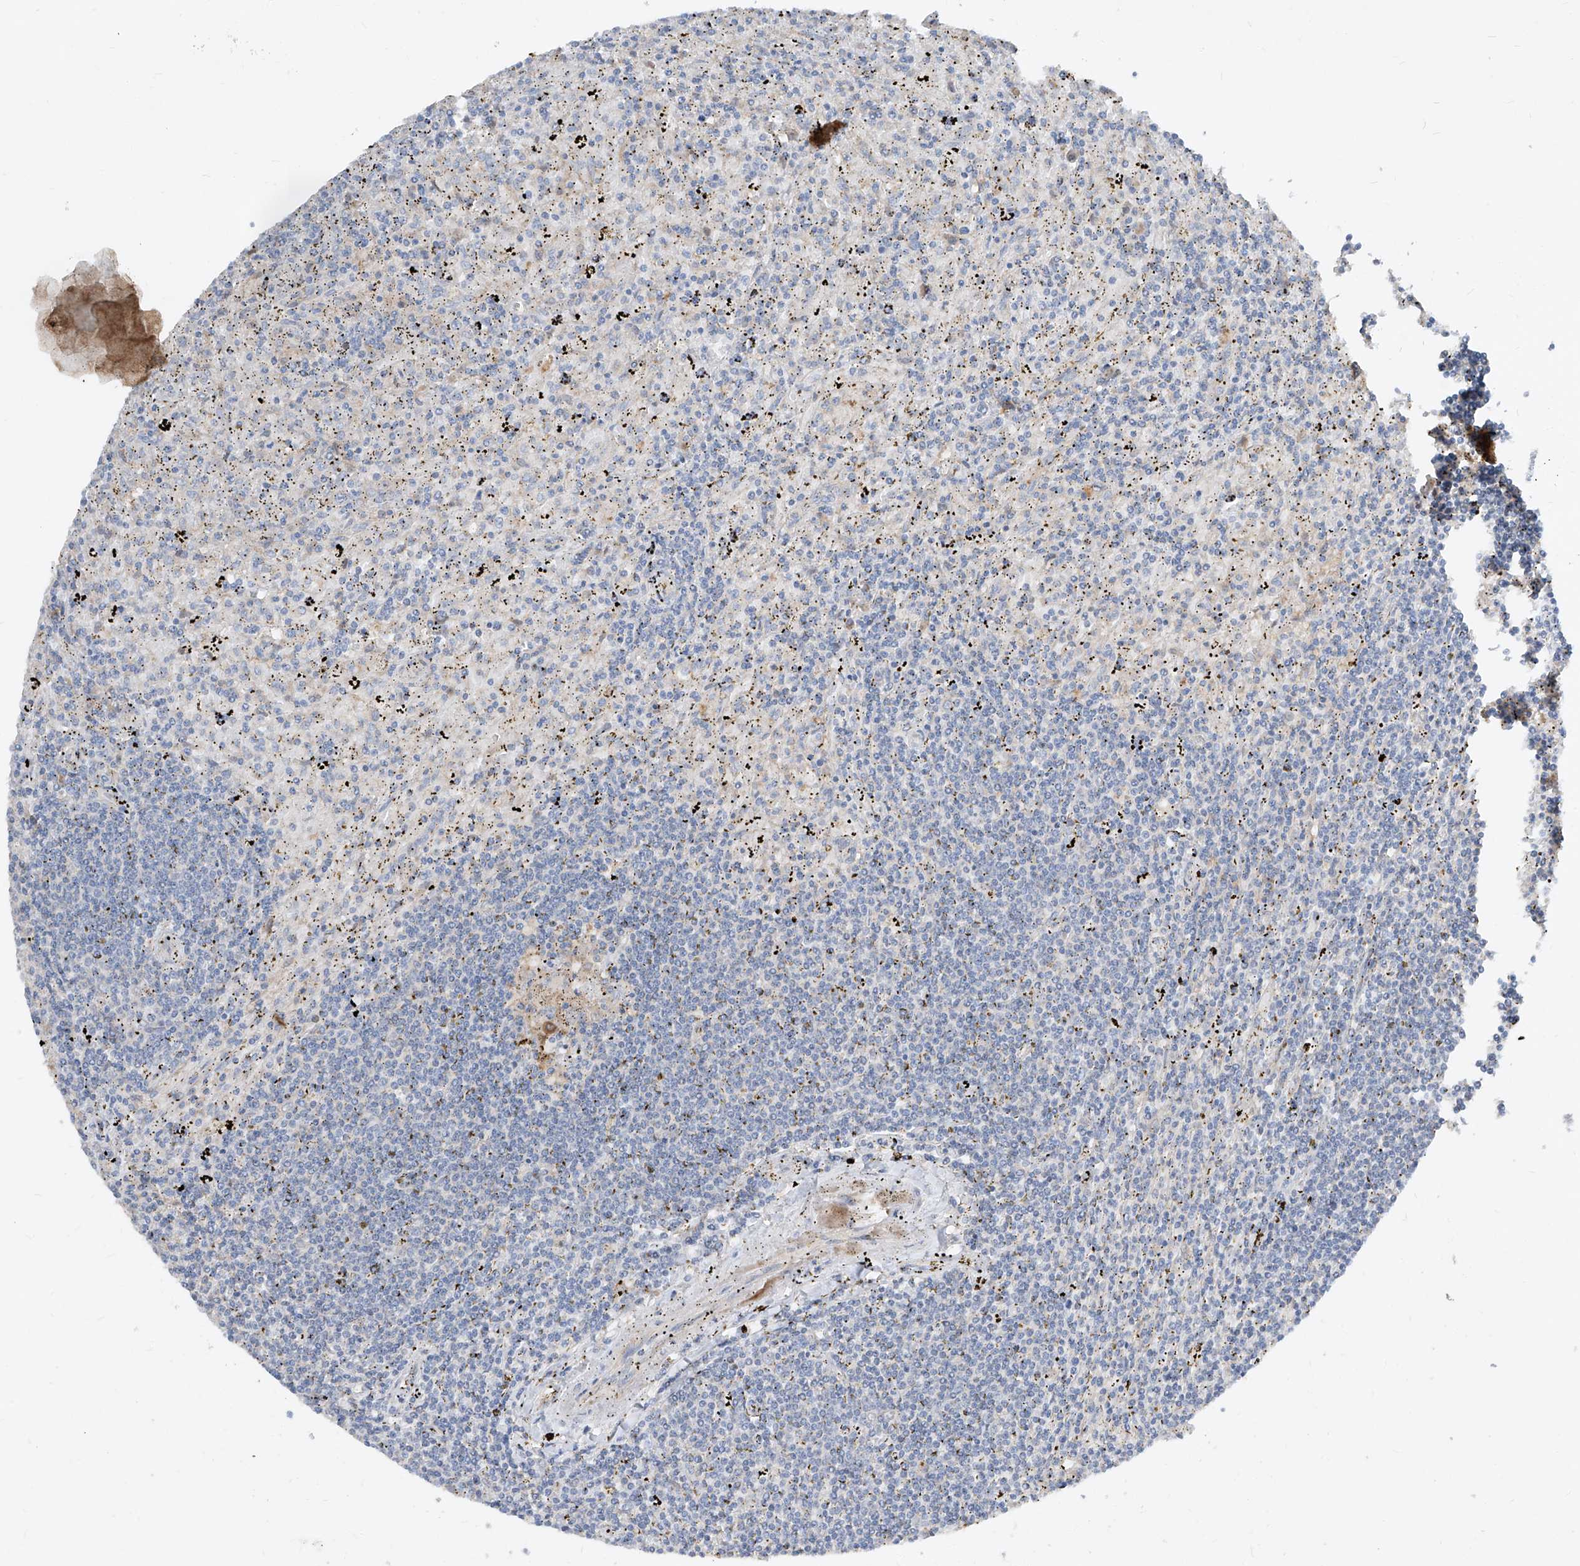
{"staining": {"intensity": "negative", "quantity": "none", "location": "none"}, "tissue": "lymphoma", "cell_type": "Tumor cells", "image_type": "cancer", "snomed": [{"axis": "morphology", "description": "Malignant lymphoma, non-Hodgkin's type, Low grade"}, {"axis": "topography", "description": "Spleen"}], "caption": "An immunohistochemistry (IHC) photomicrograph of malignant lymphoma, non-Hodgkin's type (low-grade) is shown. There is no staining in tumor cells of malignant lymphoma, non-Hodgkin's type (low-grade).", "gene": "ABCD3", "patient": {"sex": "male", "age": 76}}